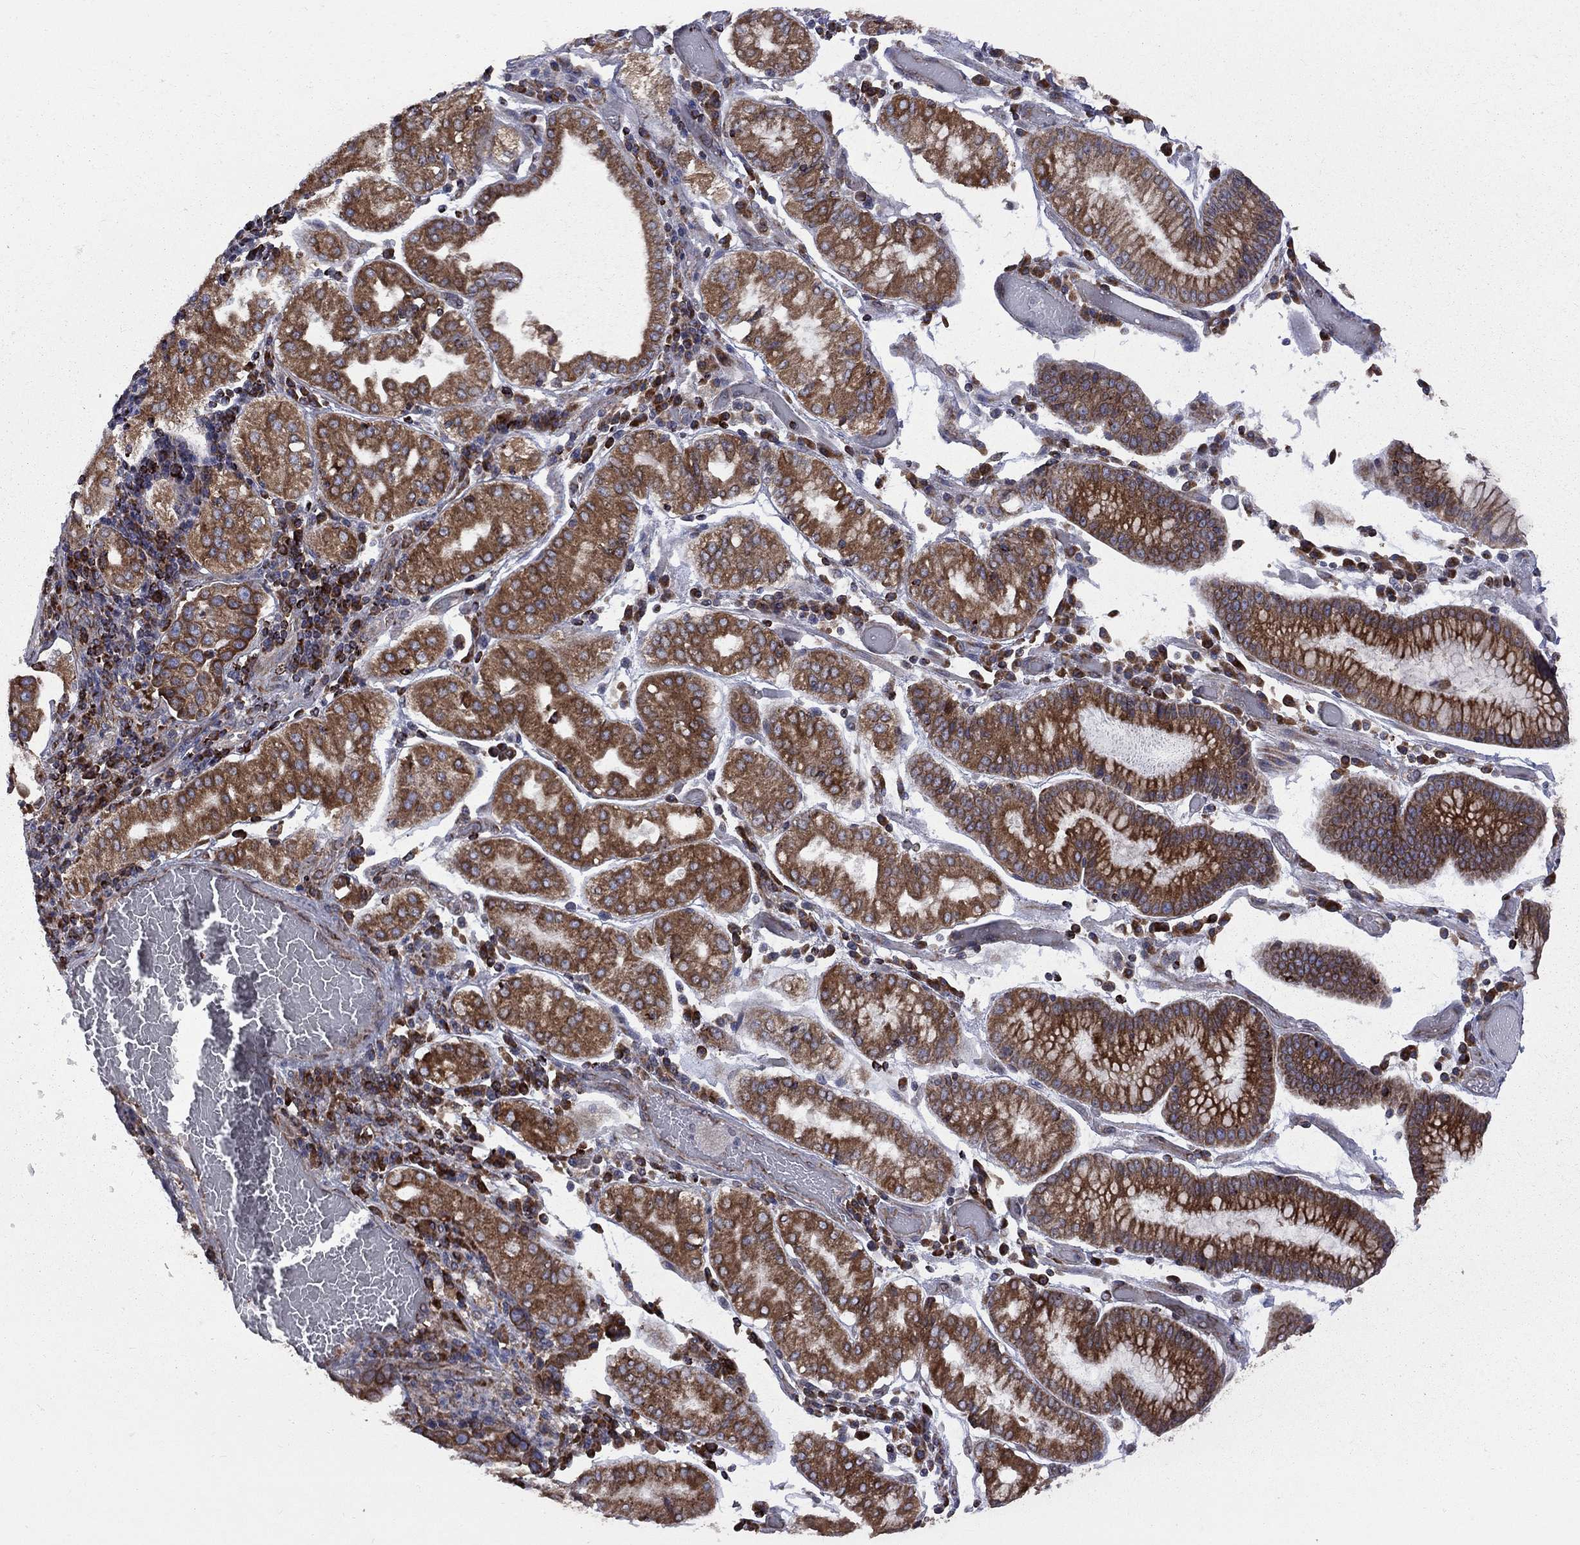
{"staining": {"intensity": "strong", "quantity": ">75%", "location": "cytoplasmic/membranous"}, "tissue": "stomach cancer", "cell_type": "Tumor cells", "image_type": "cancer", "snomed": [{"axis": "morphology", "description": "Adenocarcinoma, NOS"}, {"axis": "topography", "description": "Stomach"}], "caption": "Protein positivity by immunohistochemistry (IHC) reveals strong cytoplasmic/membranous staining in about >75% of tumor cells in stomach cancer.", "gene": "CLPTM1", "patient": {"sex": "male", "age": 93}}